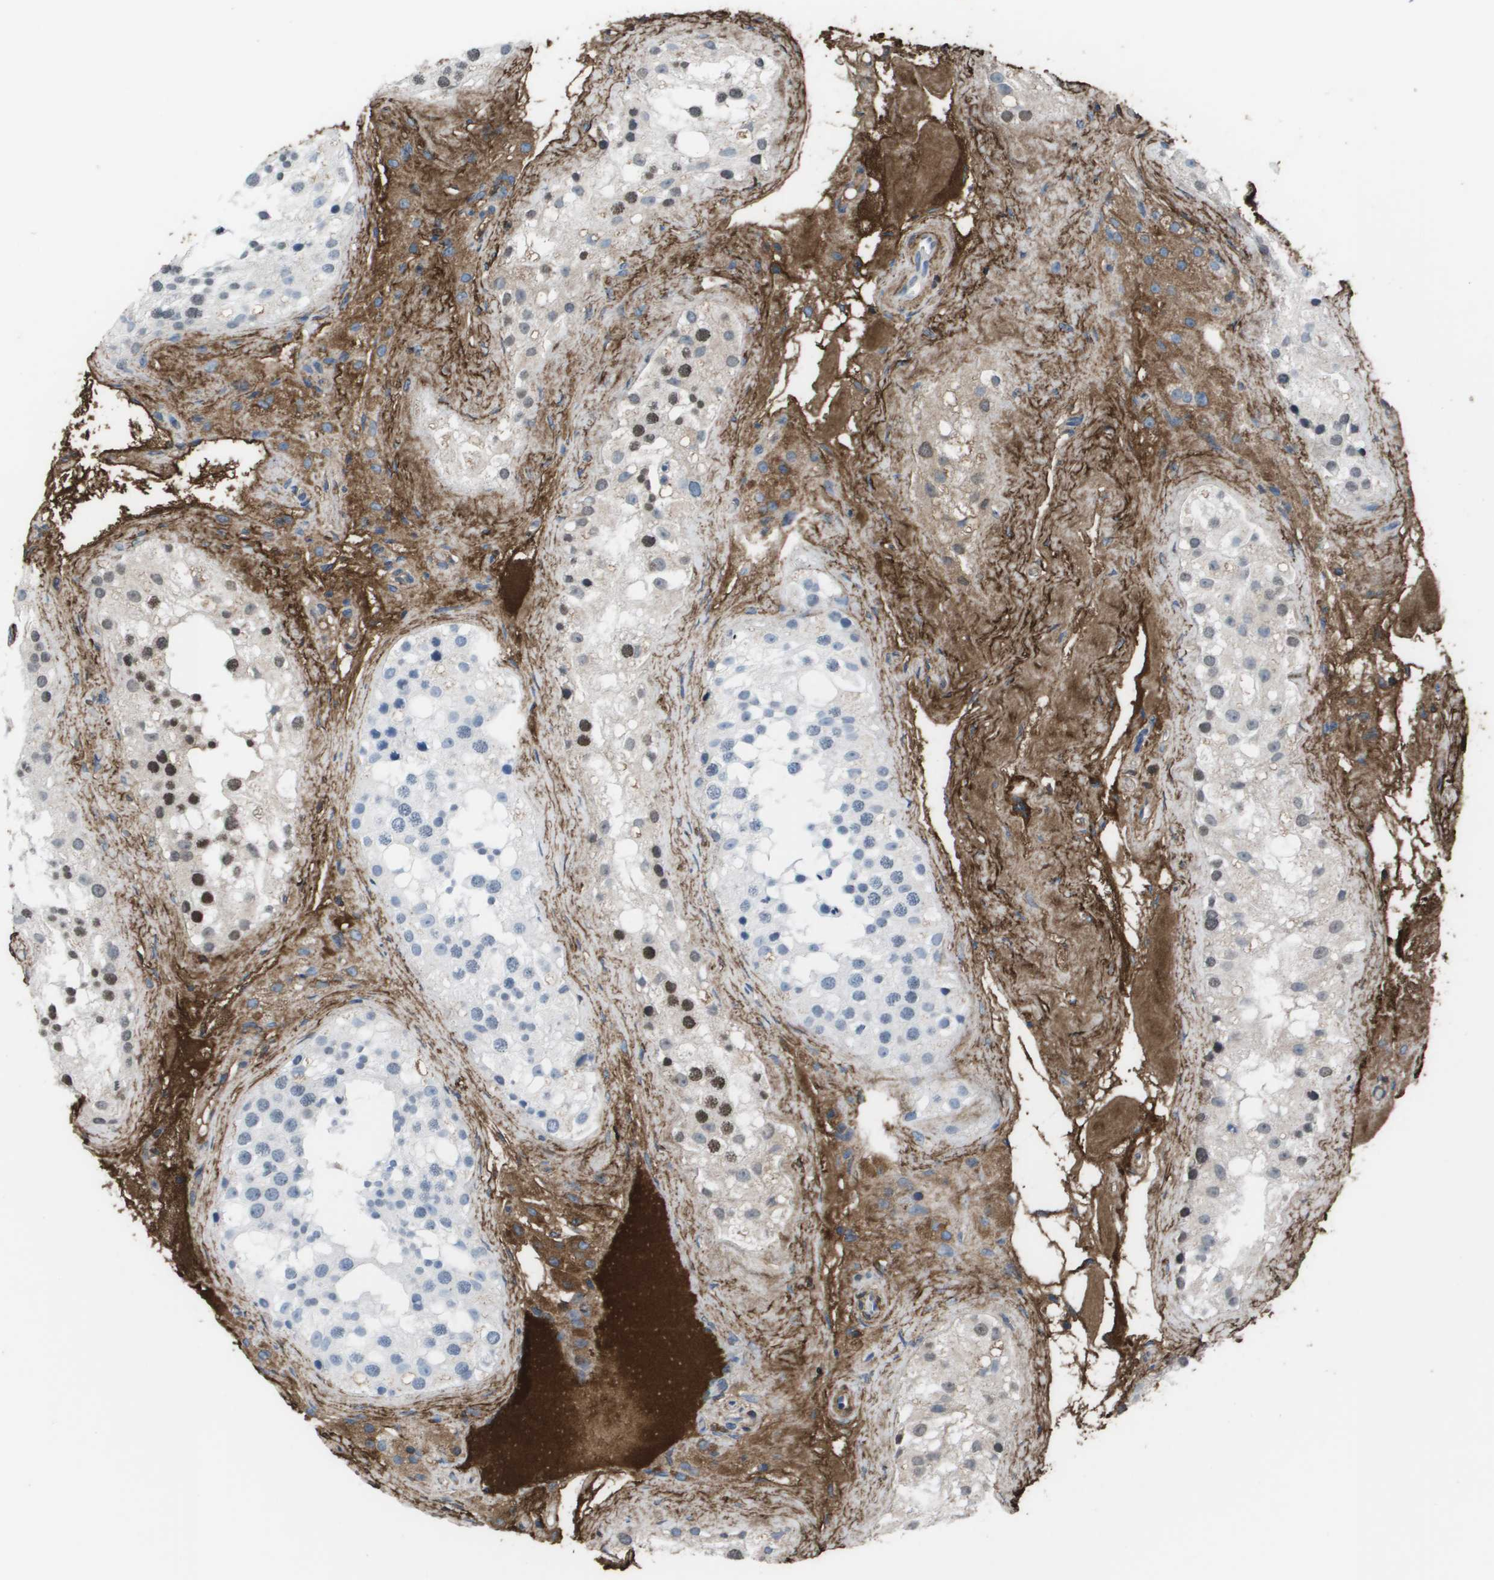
{"staining": {"intensity": "weak", "quantity": "<25%", "location": "nuclear"}, "tissue": "testis", "cell_type": "Cells in seminiferous ducts", "image_type": "normal", "snomed": [{"axis": "morphology", "description": "Normal tissue, NOS"}, {"axis": "morphology", "description": "Seminoma, NOS"}, {"axis": "topography", "description": "Testis"}], "caption": "Image shows no significant protein expression in cells in seminiferous ducts of normal testis.", "gene": "VTN", "patient": {"sex": "male", "age": 71}}